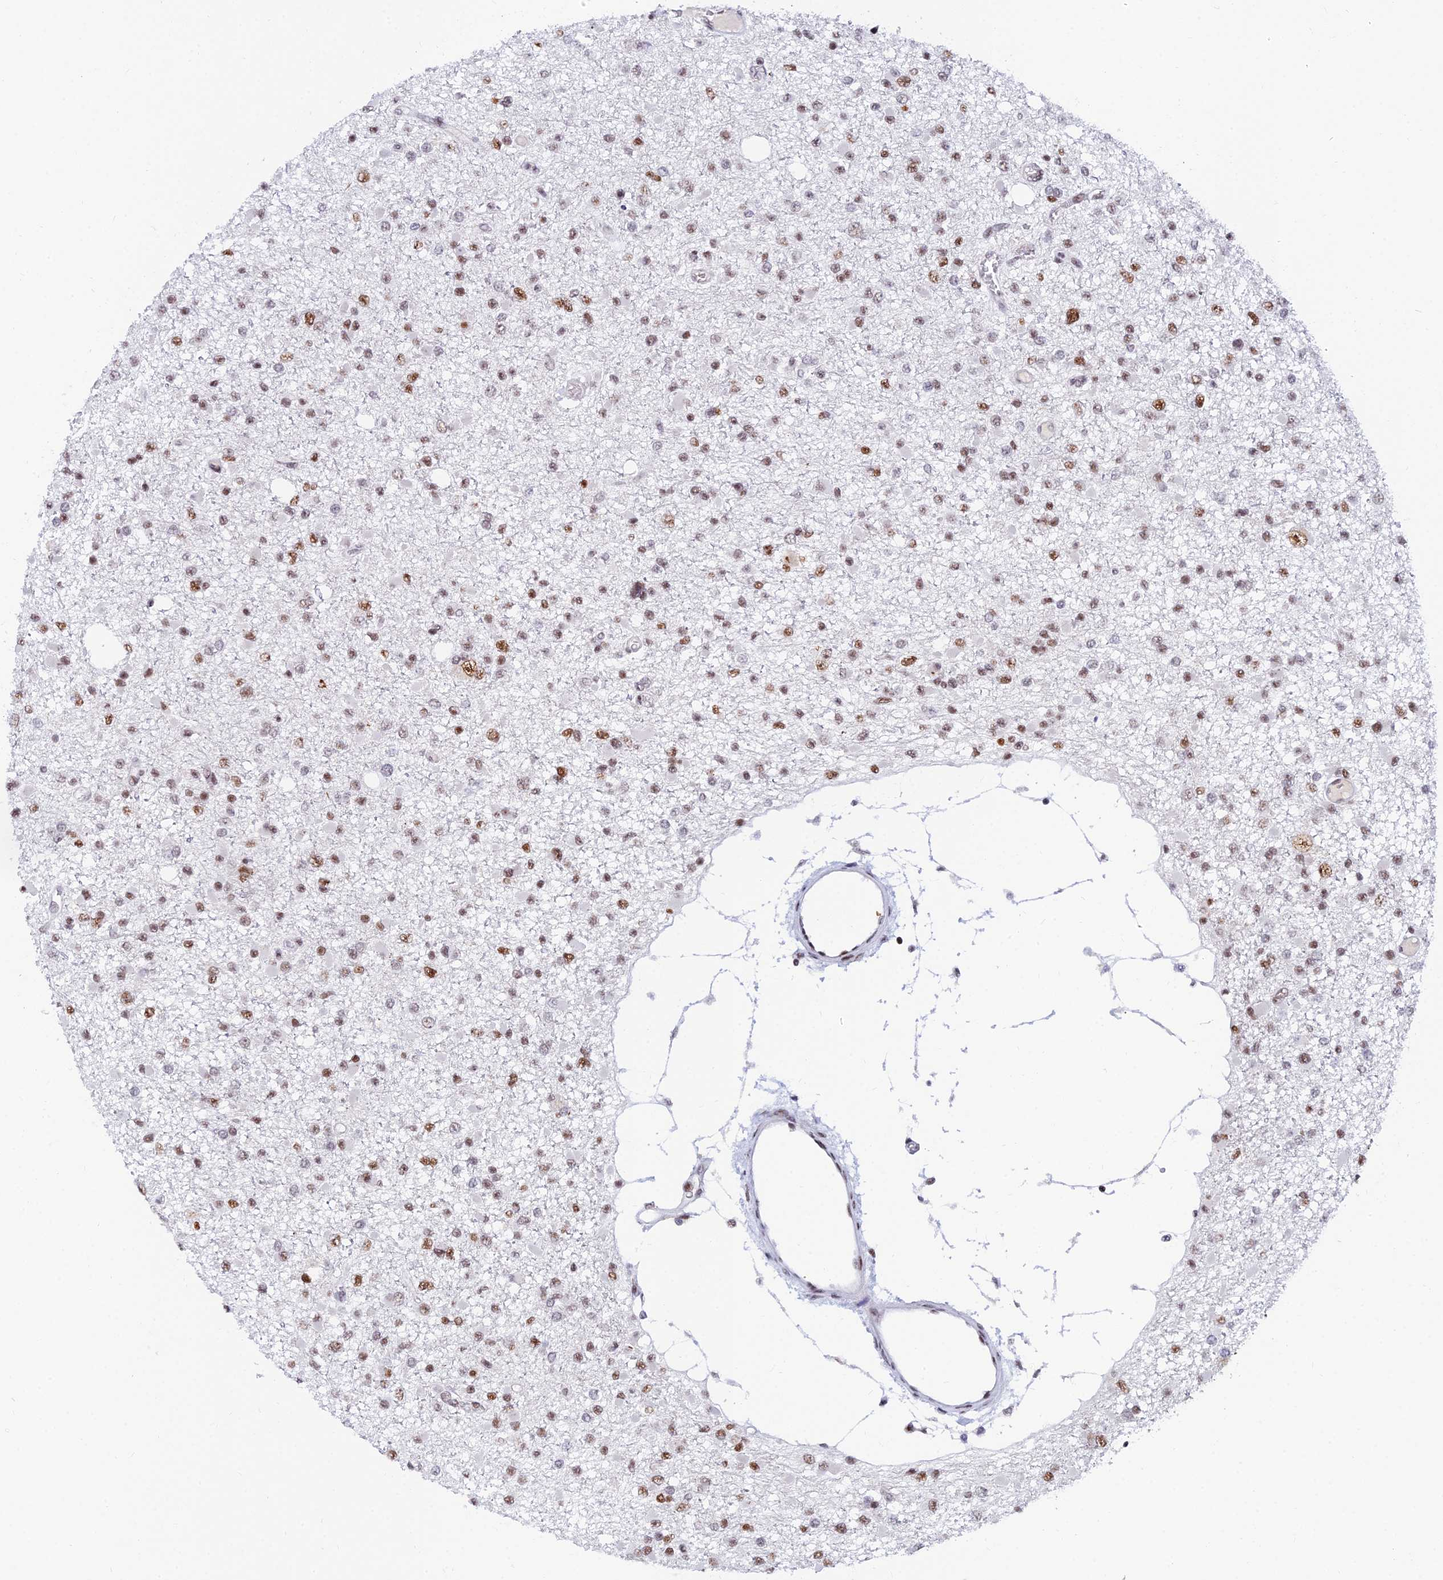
{"staining": {"intensity": "moderate", "quantity": ">75%", "location": "nuclear"}, "tissue": "glioma", "cell_type": "Tumor cells", "image_type": "cancer", "snomed": [{"axis": "morphology", "description": "Glioma, malignant, Low grade"}, {"axis": "topography", "description": "Brain"}], "caption": "Tumor cells show medium levels of moderate nuclear expression in approximately >75% of cells in malignant glioma (low-grade).", "gene": "USP22", "patient": {"sex": "female", "age": 22}}